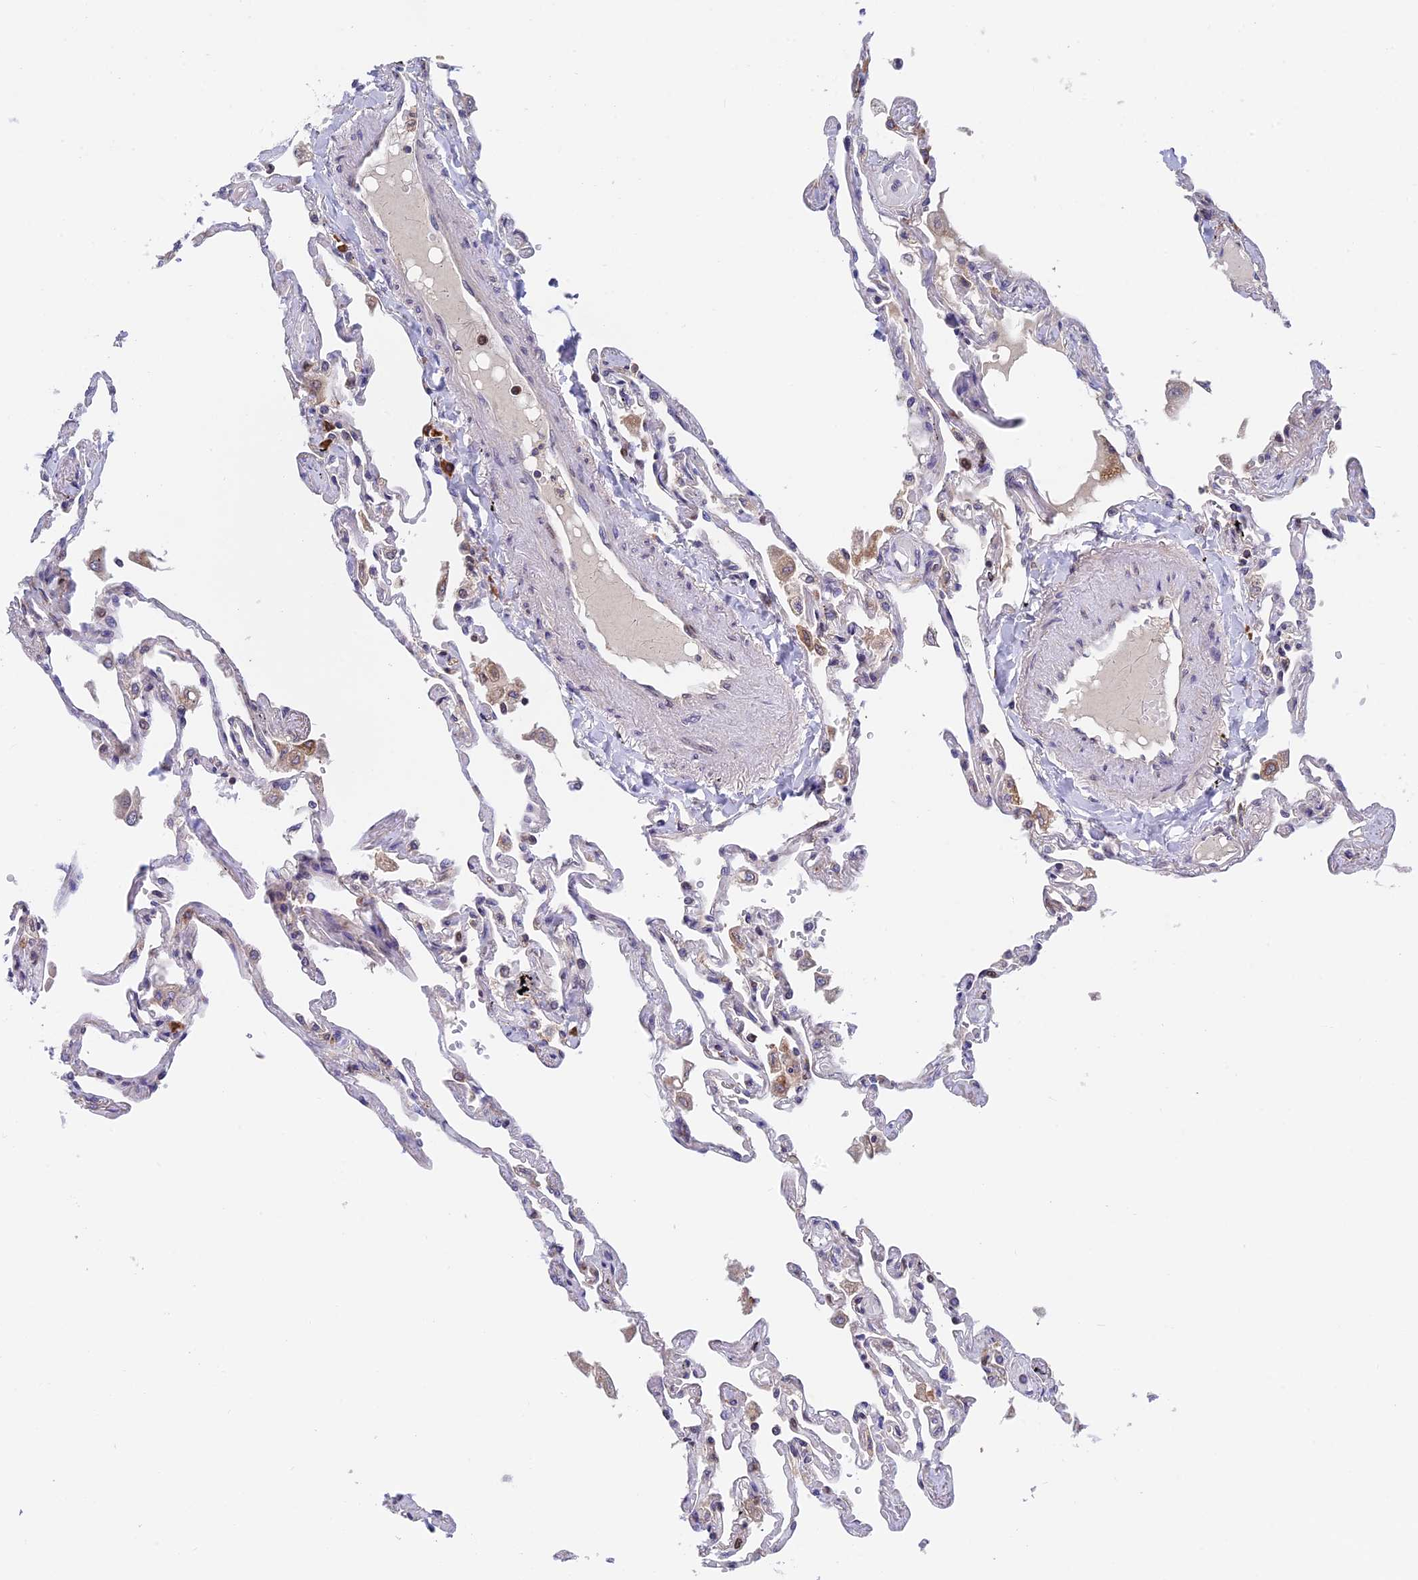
{"staining": {"intensity": "moderate", "quantity": "<25%", "location": "cytoplasmic/membranous"}, "tissue": "lung", "cell_type": "Alveolar cells", "image_type": "normal", "snomed": [{"axis": "morphology", "description": "Normal tissue, NOS"}, {"axis": "topography", "description": "Lung"}], "caption": "High-magnification brightfield microscopy of normal lung stained with DAB (3,3'-diaminobenzidine) (brown) and counterstained with hematoxylin (blue). alveolar cells exhibit moderate cytoplasmic/membranous positivity is appreciated in approximately<25% of cells. The staining is performed using DAB (3,3'-diaminobenzidine) brown chromogen to label protein expression. The nuclei are counter-stained blue using hematoxylin.", "gene": "IPO5", "patient": {"sex": "female", "age": 67}}